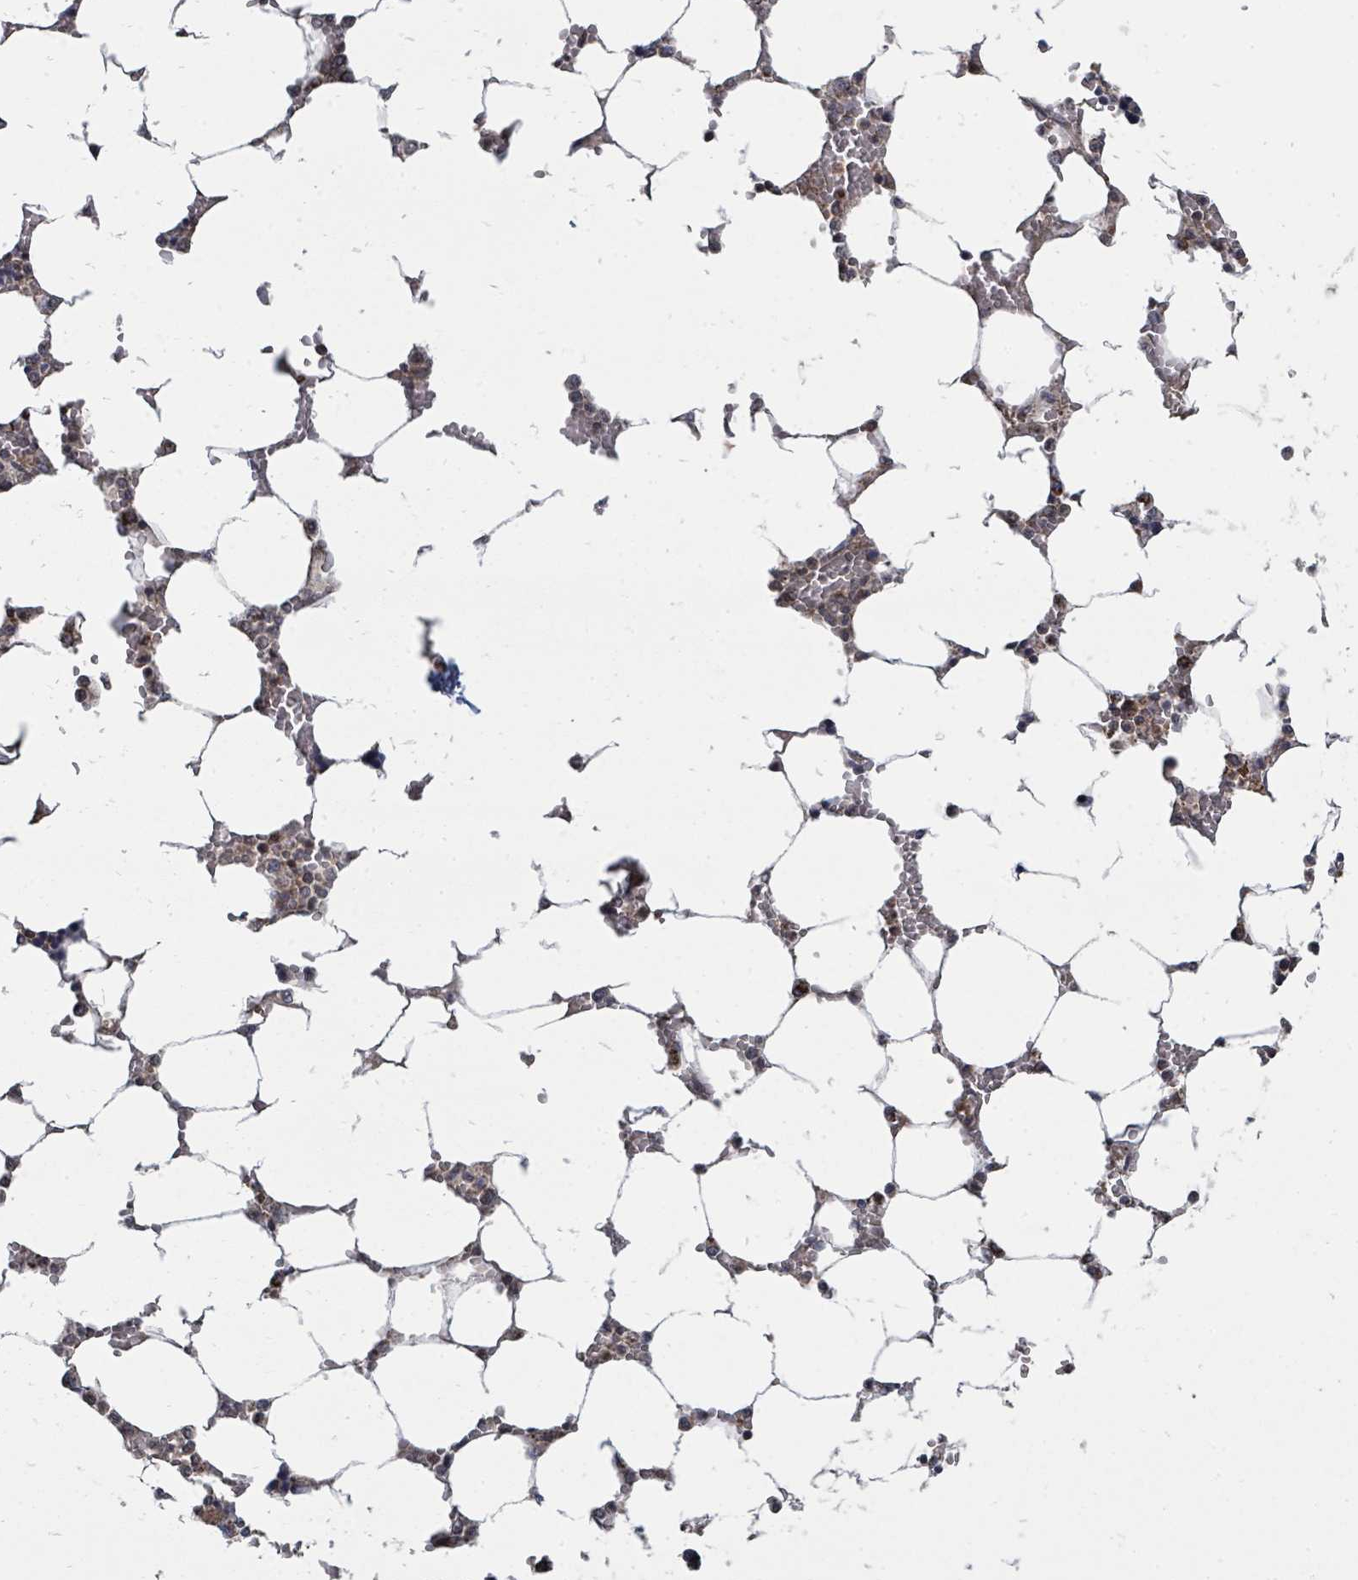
{"staining": {"intensity": "moderate", "quantity": "<25%", "location": "cytoplasmic/membranous"}, "tissue": "bone marrow", "cell_type": "Hematopoietic cells", "image_type": "normal", "snomed": [{"axis": "morphology", "description": "Normal tissue, NOS"}, {"axis": "topography", "description": "Bone marrow"}], "caption": "Immunohistochemistry micrograph of unremarkable bone marrow: human bone marrow stained using immunohistochemistry (IHC) shows low levels of moderate protein expression localized specifically in the cytoplasmic/membranous of hematopoietic cells, appearing as a cytoplasmic/membranous brown color.", "gene": "MAGOHB", "patient": {"sex": "male", "age": 64}}